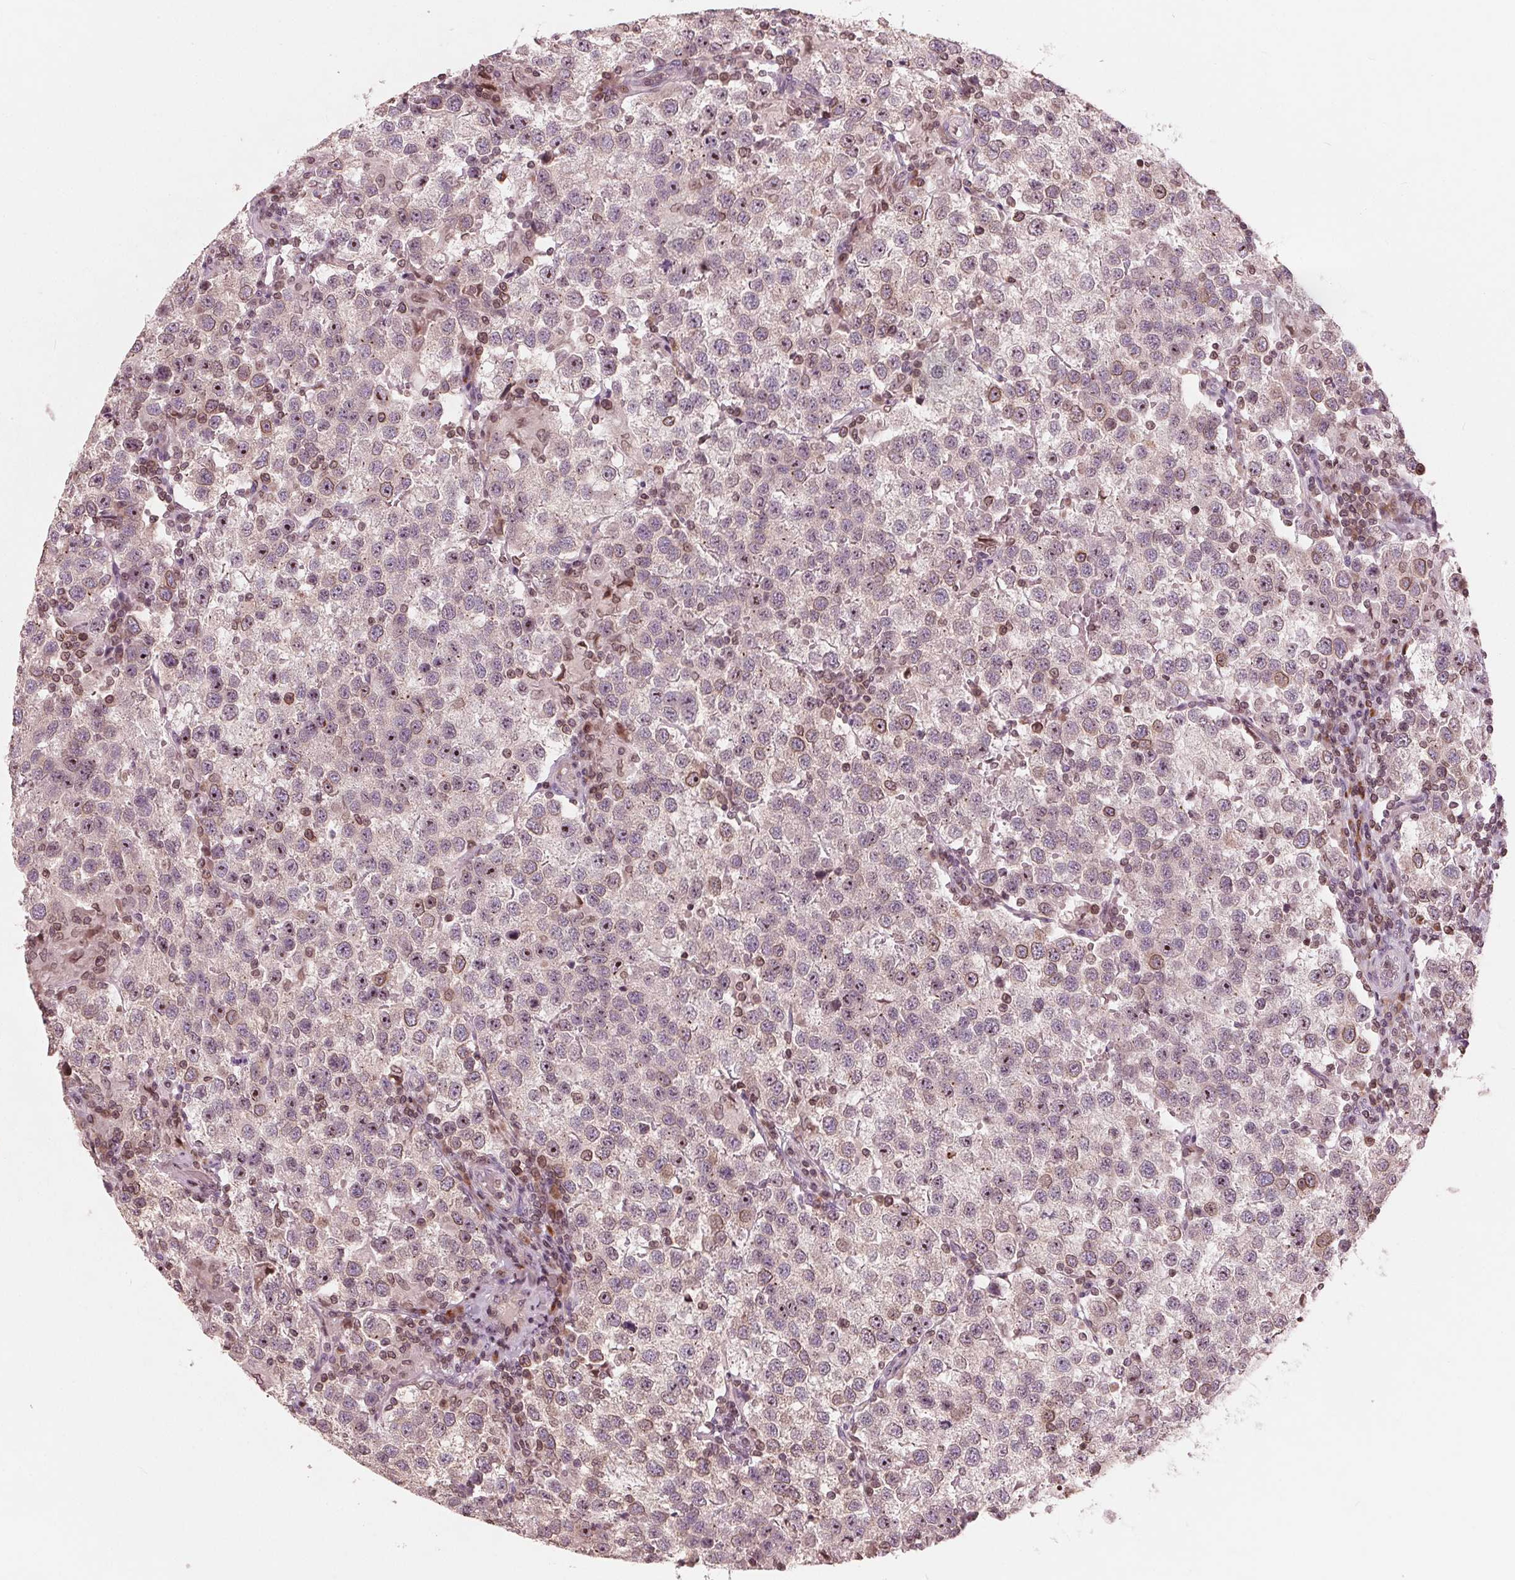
{"staining": {"intensity": "moderate", "quantity": "<25%", "location": "nuclear"}, "tissue": "testis cancer", "cell_type": "Tumor cells", "image_type": "cancer", "snomed": [{"axis": "morphology", "description": "Seminoma, NOS"}, {"axis": "topography", "description": "Testis"}], "caption": "Moderate nuclear staining is seen in approximately <25% of tumor cells in testis cancer (seminoma). (DAB IHC, brown staining for protein, blue staining for nuclei).", "gene": "NUP210", "patient": {"sex": "male", "age": 37}}